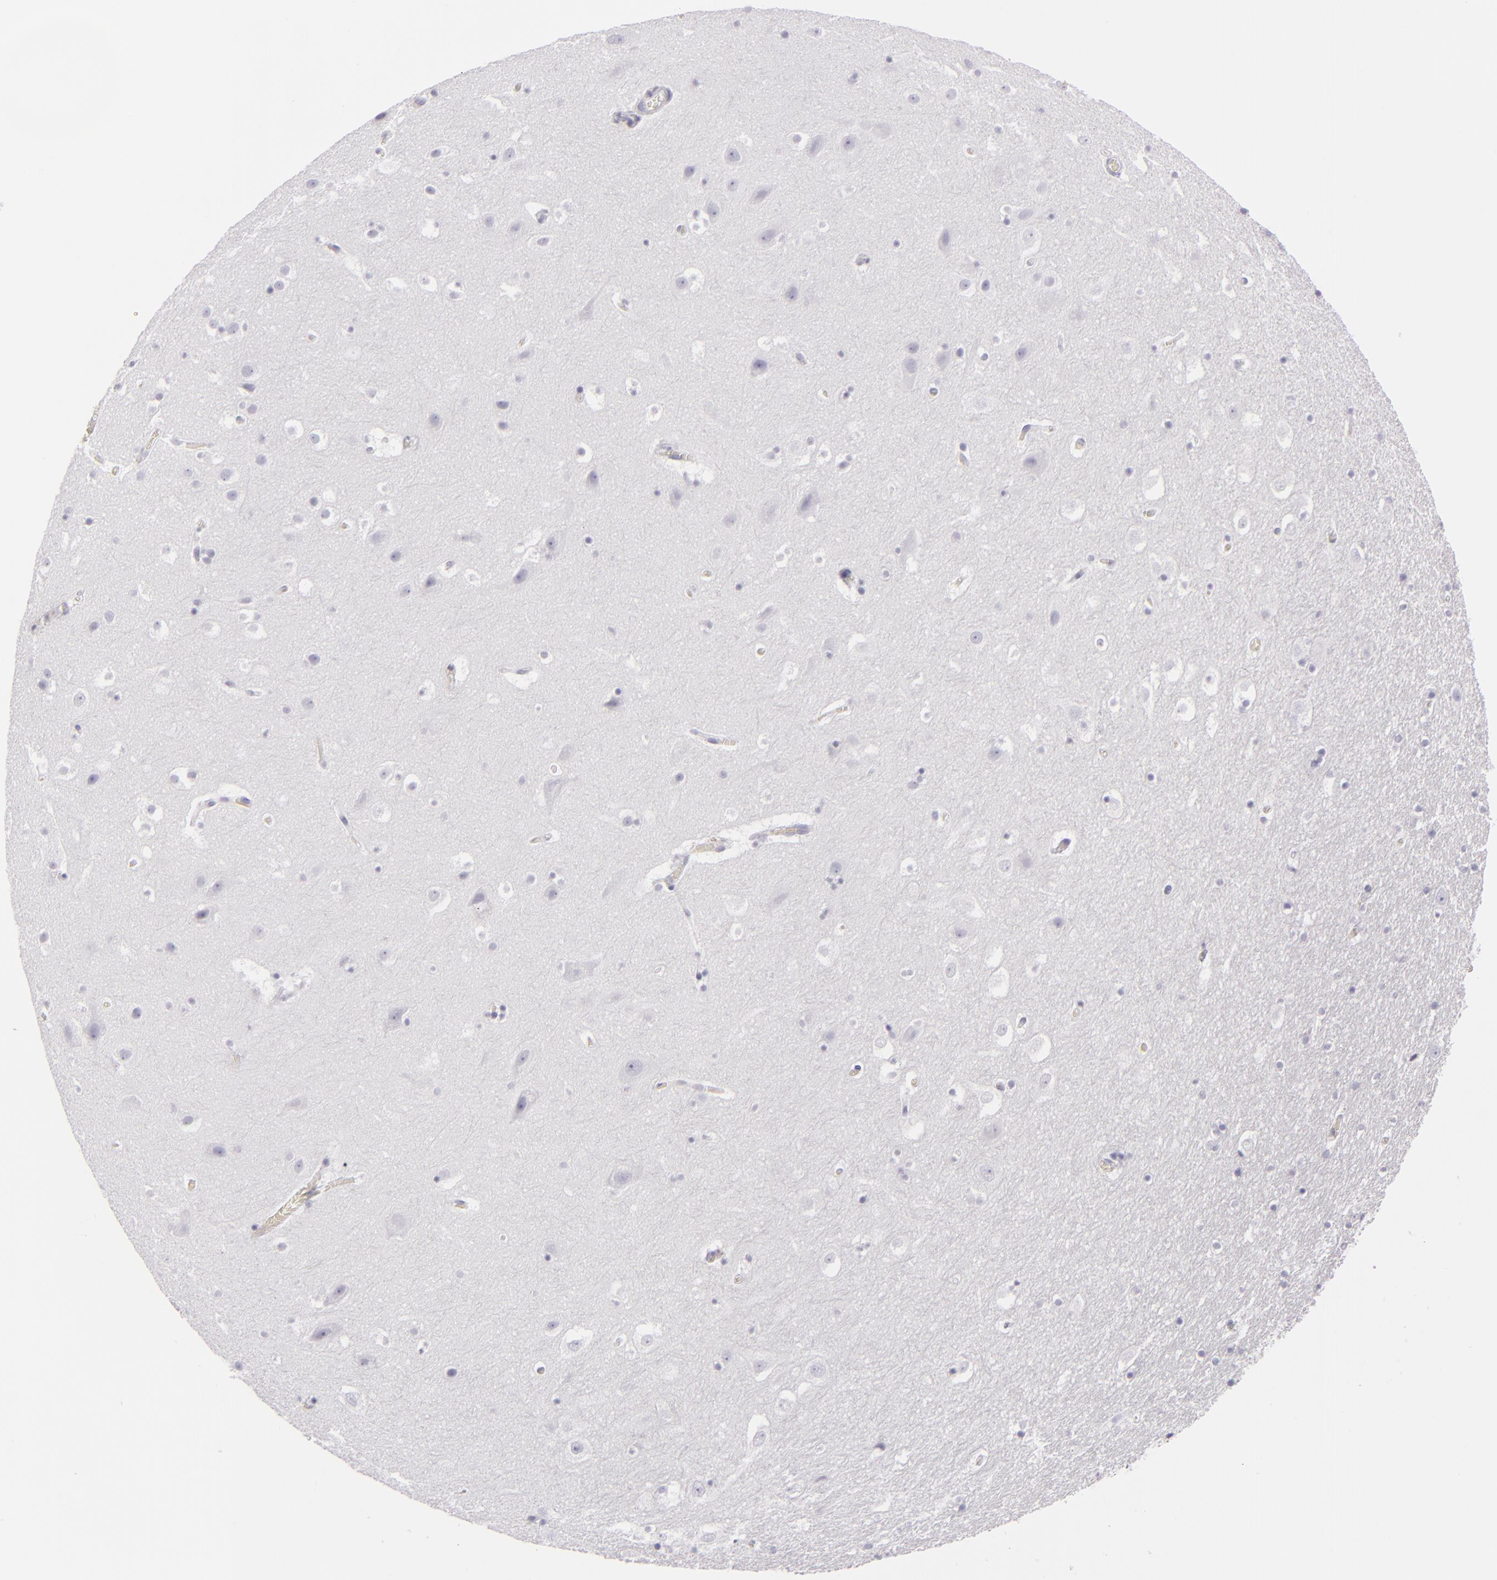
{"staining": {"intensity": "negative", "quantity": "none", "location": "none"}, "tissue": "hippocampus", "cell_type": "Glial cells", "image_type": "normal", "snomed": [{"axis": "morphology", "description": "Normal tissue, NOS"}, {"axis": "topography", "description": "Hippocampus"}], "caption": "This is an immunohistochemistry (IHC) photomicrograph of unremarkable hippocampus. There is no staining in glial cells.", "gene": "FLG", "patient": {"sex": "male", "age": 45}}